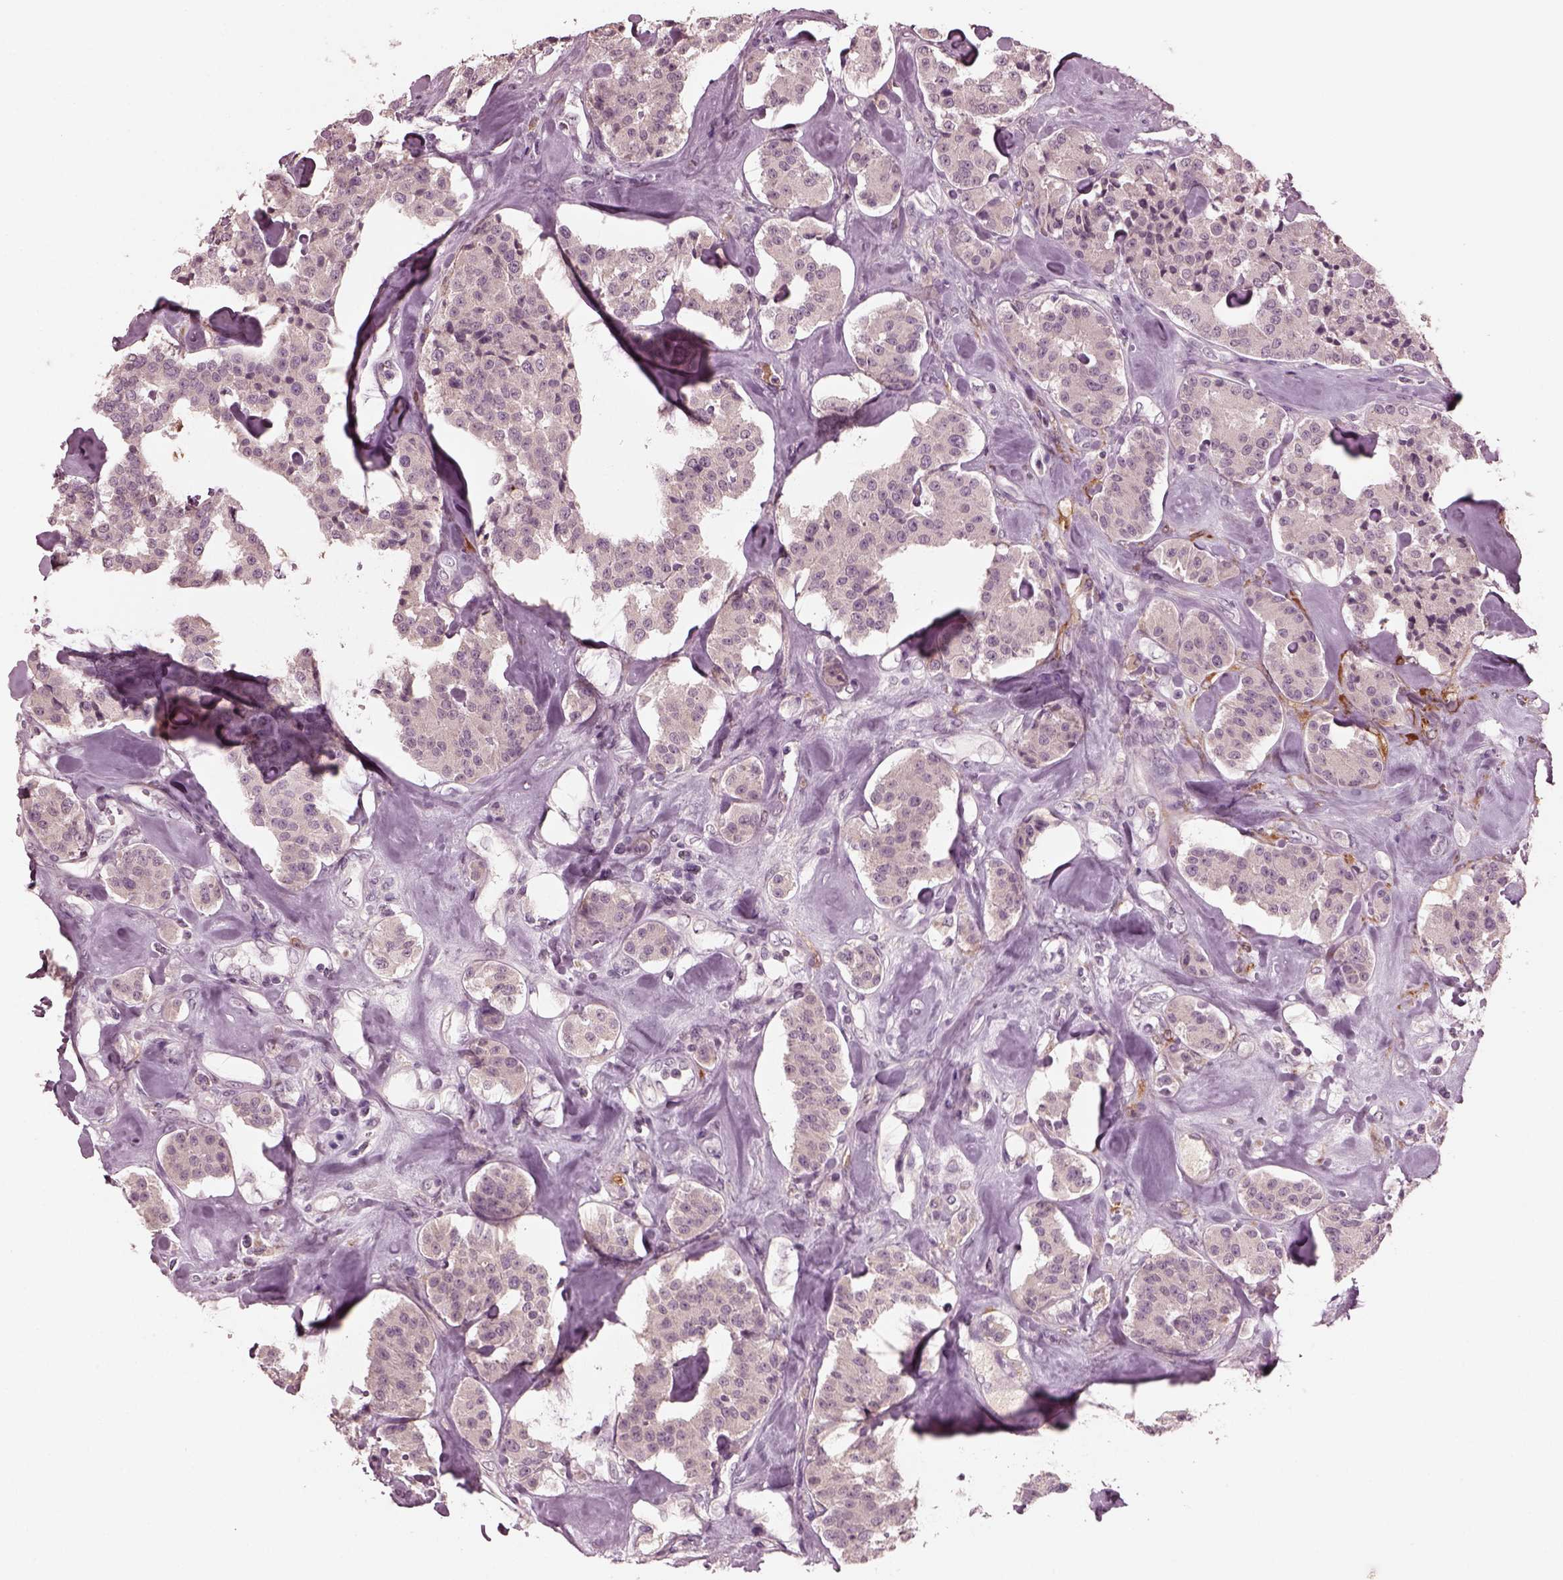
{"staining": {"intensity": "negative", "quantity": "none", "location": "none"}, "tissue": "carcinoid", "cell_type": "Tumor cells", "image_type": "cancer", "snomed": [{"axis": "morphology", "description": "Carcinoid, malignant, NOS"}, {"axis": "topography", "description": "Pancreas"}], "caption": "This is an immunohistochemistry photomicrograph of carcinoid (malignant). There is no positivity in tumor cells.", "gene": "PORCN", "patient": {"sex": "male", "age": 41}}